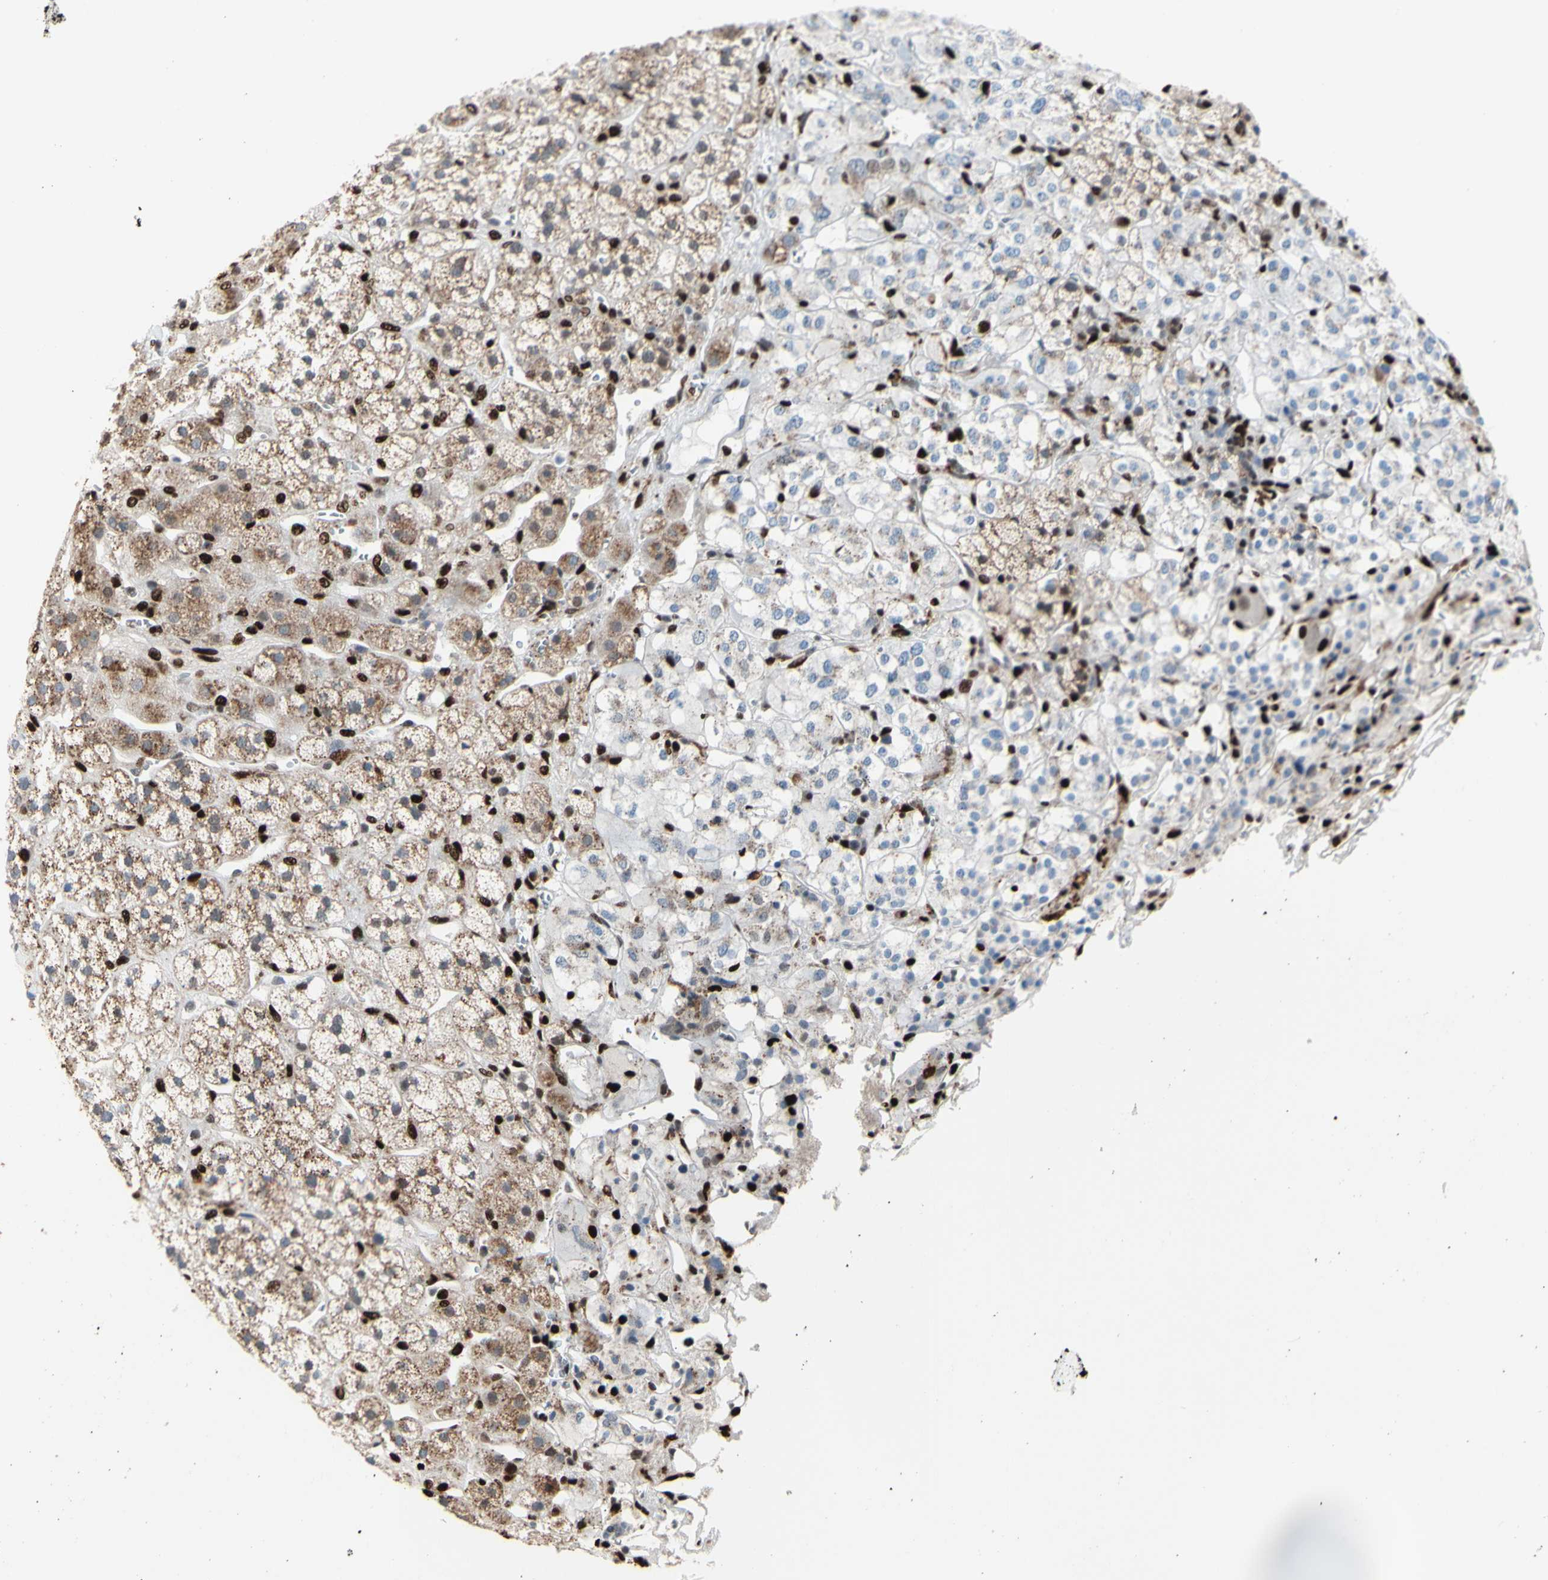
{"staining": {"intensity": "strong", "quantity": "25%-75%", "location": "nuclear"}, "tissue": "adrenal gland", "cell_type": "Glandular cells", "image_type": "normal", "snomed": [{"axis": "morphology", "description": "Normal tissue, NOS"}, {"axis": "topography", "description": "Adrenal gland"}], "caption": "DAB immunohistochemical staining of benign adrenal gland reveals strong nuclear protein expression in approximately 25%-75% of glandular cells. Nuclei are stained in blue.", "gene": "EED", "patient": {"sex": "male", "age": 56}}